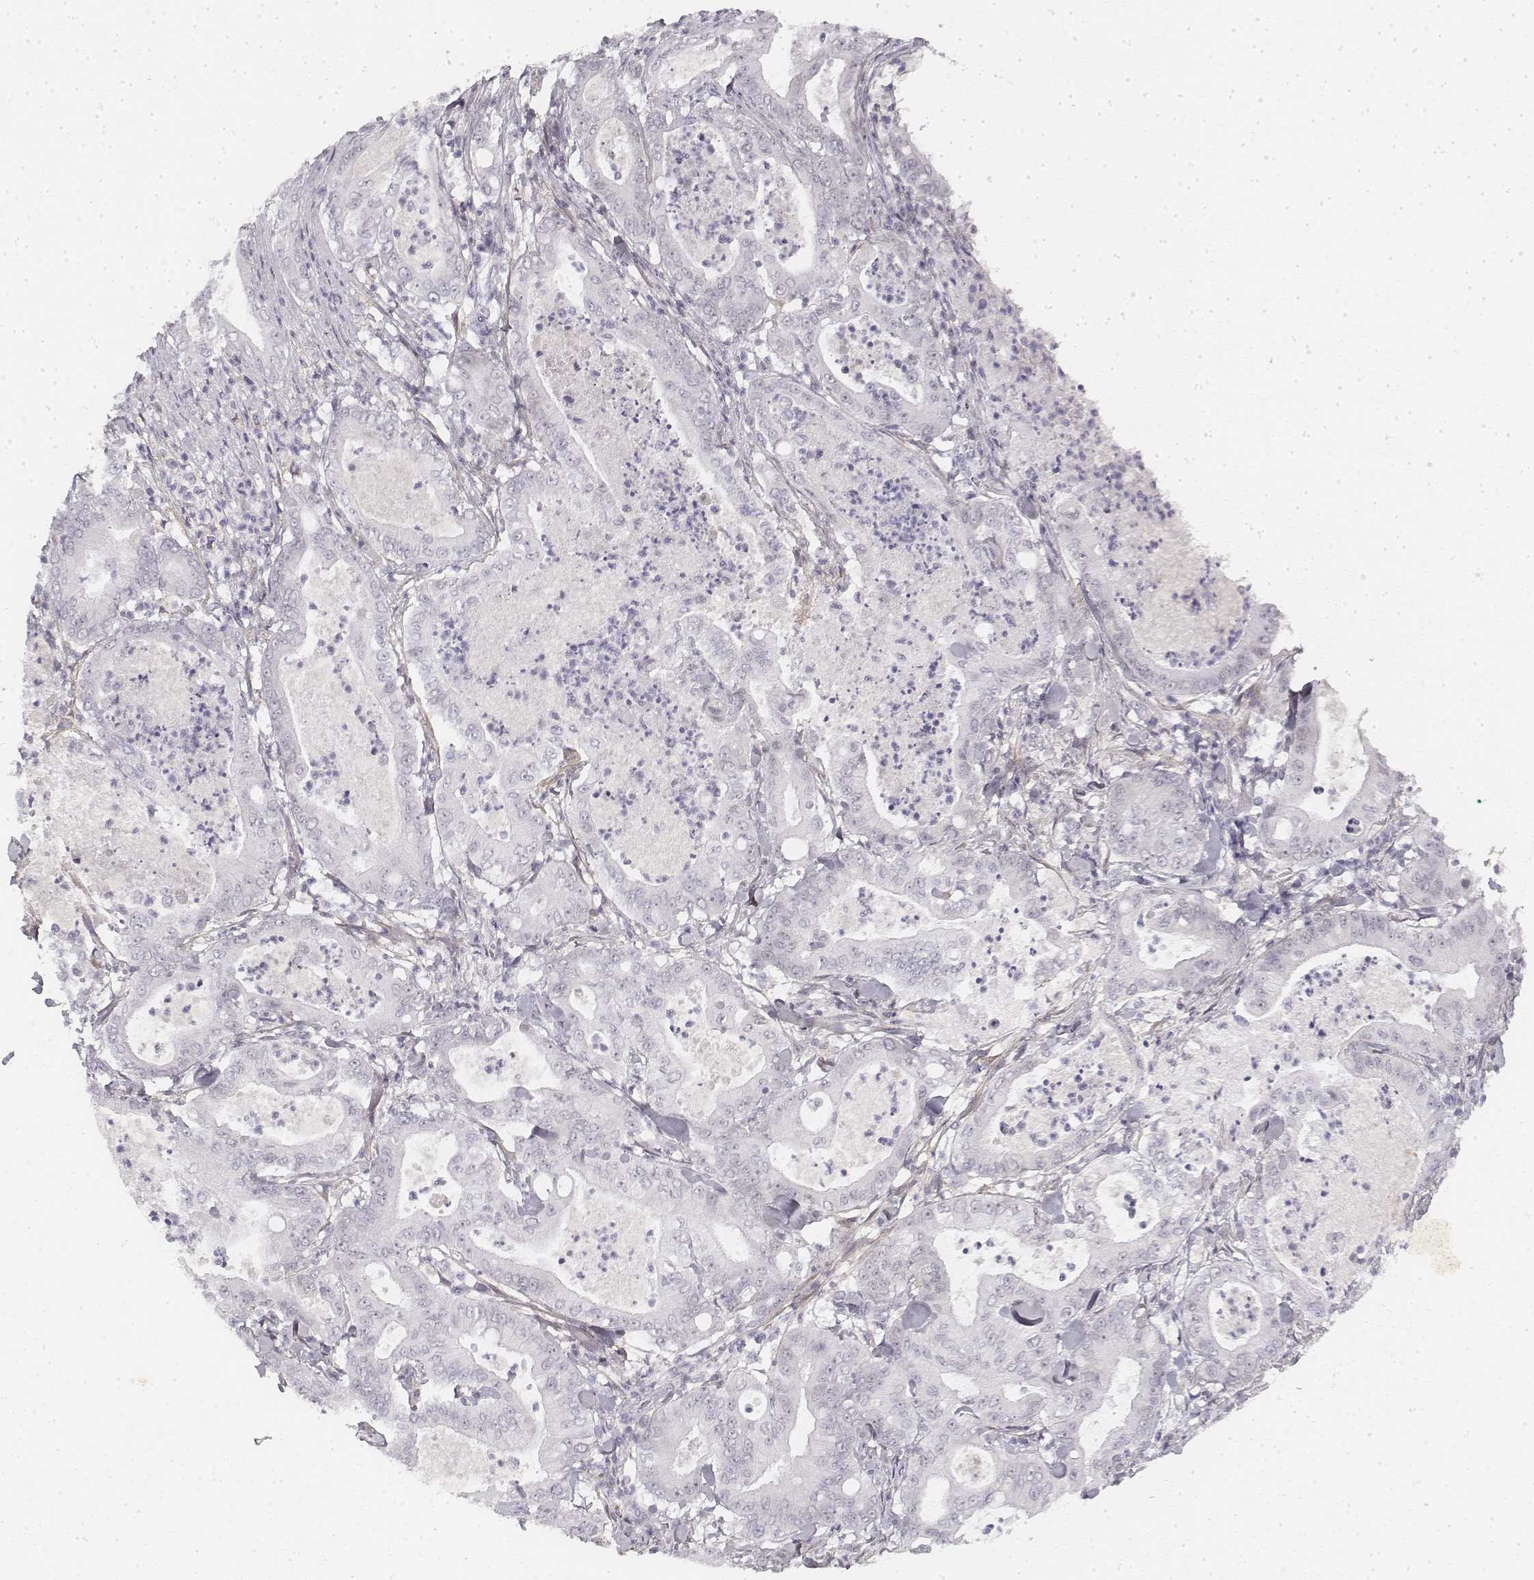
{"staining": {"intensity": "negative", "quantity": "none", "location": "none"}, "tissue": "pancreatic cancer", "cell_type": "Tumor cells", "image_type": "cancer", "snomed": [{"axis": "morphology", "description": "Adenocarcinoma, NOS"}, {"axis": "topography", "description": "Pancreas"}], "caption": "Tumor cells are negative for protein expression in human pancreatic cancer (adenocarcinoma). (Immunohistochemistry (ihc), brightfield microscopy, high magnification).", "gene": "KRT84", "patient": {"sex": "male", "age": 71}}